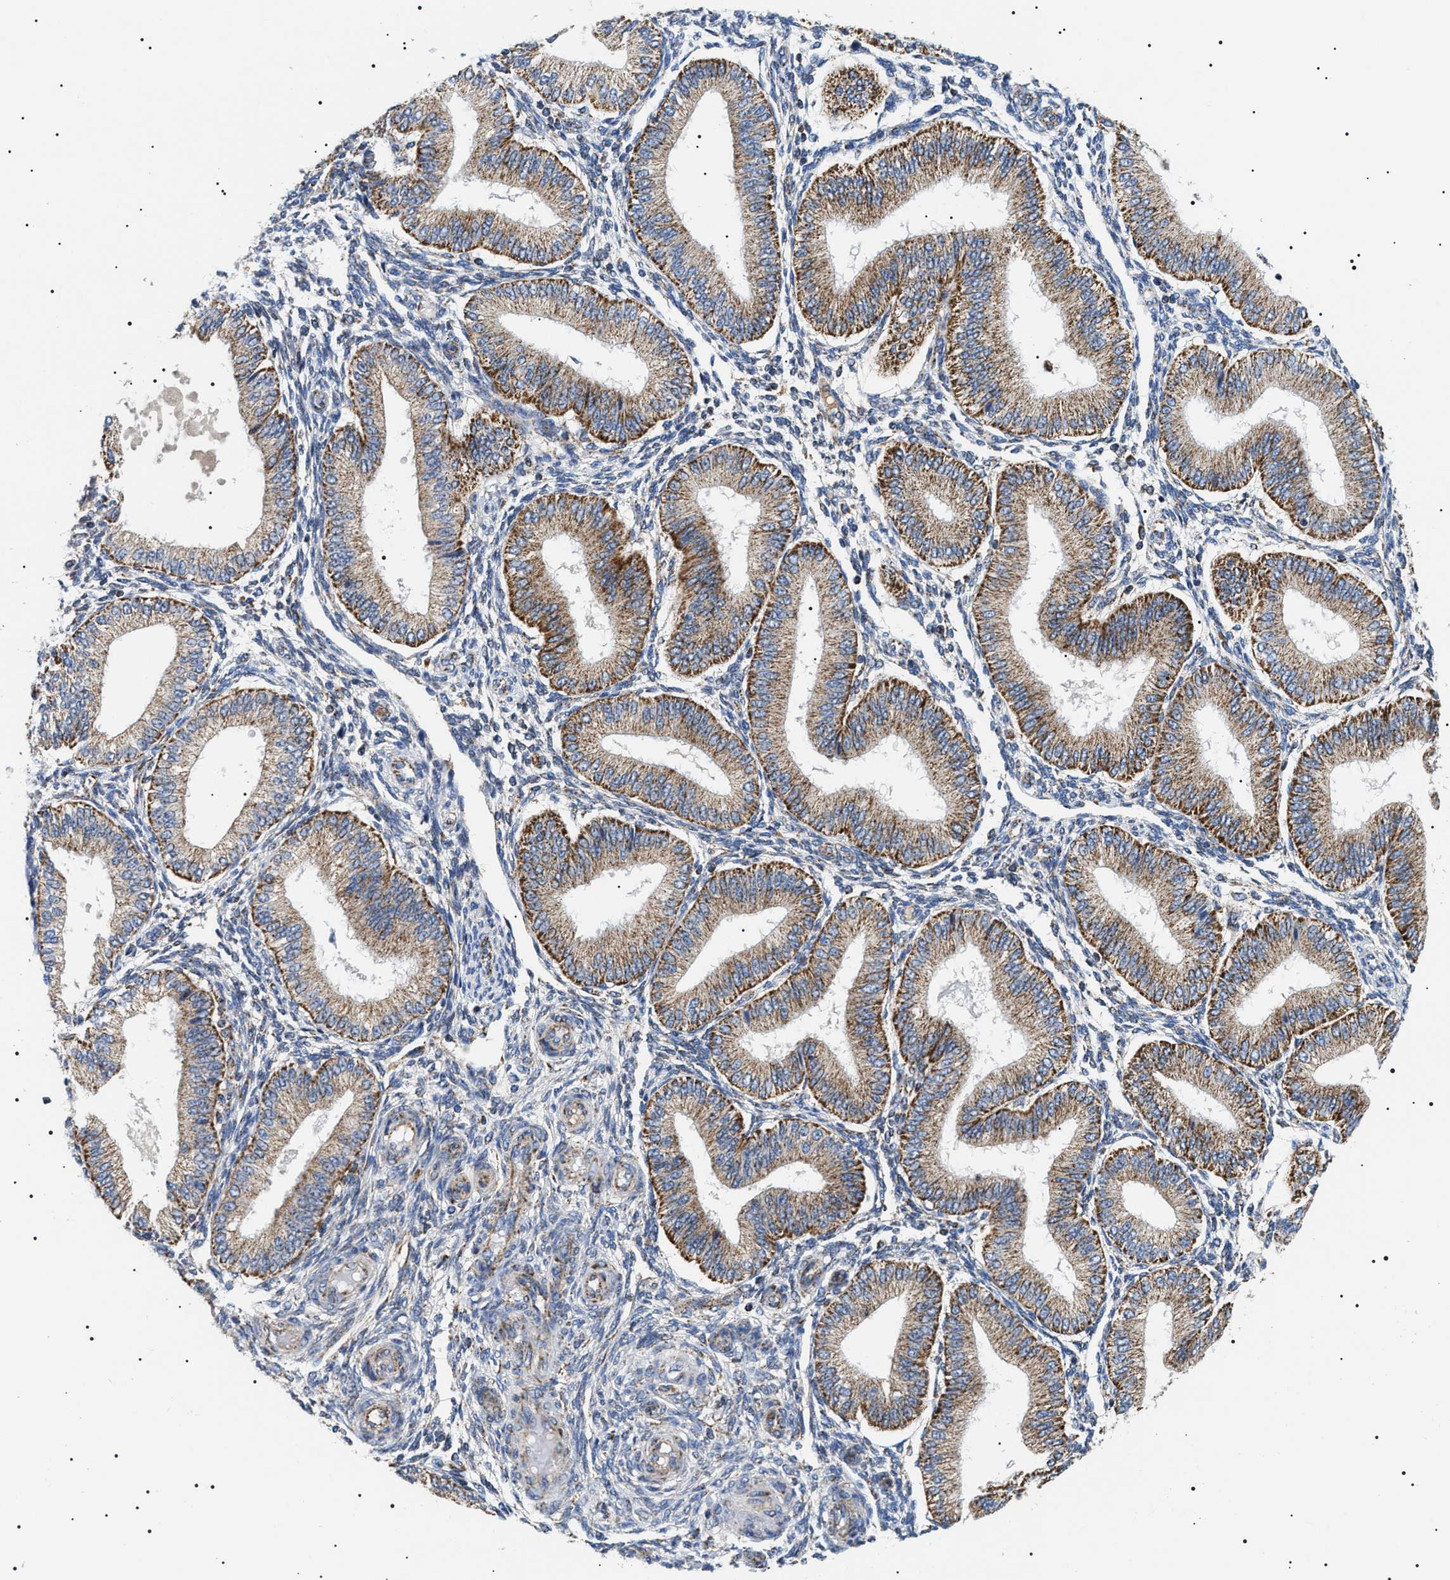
{"staining": {"intensity": "negative", "quantity": "none", "location": "none"}, "tissue": "endometrium", "cell_type": "Cells in endometrial stroma", "image_type": "normal", "snomed": [{"axis": "morphology", "description": "Normal tissue, NOS"}, {"axis": "topography", "description": "Endometrium"}], "caption": "High power microscopy photomicrograph of an immunohistochemistry (IHC) histopathology image of normal endometrium, revealing no significant staining in cells in endometrial stroma. (DAB immunohistochemistry (IHC) with hematoxylin counter stain).", "gene": "OXSM", "patient": {"sex": "female", "age": 39}}